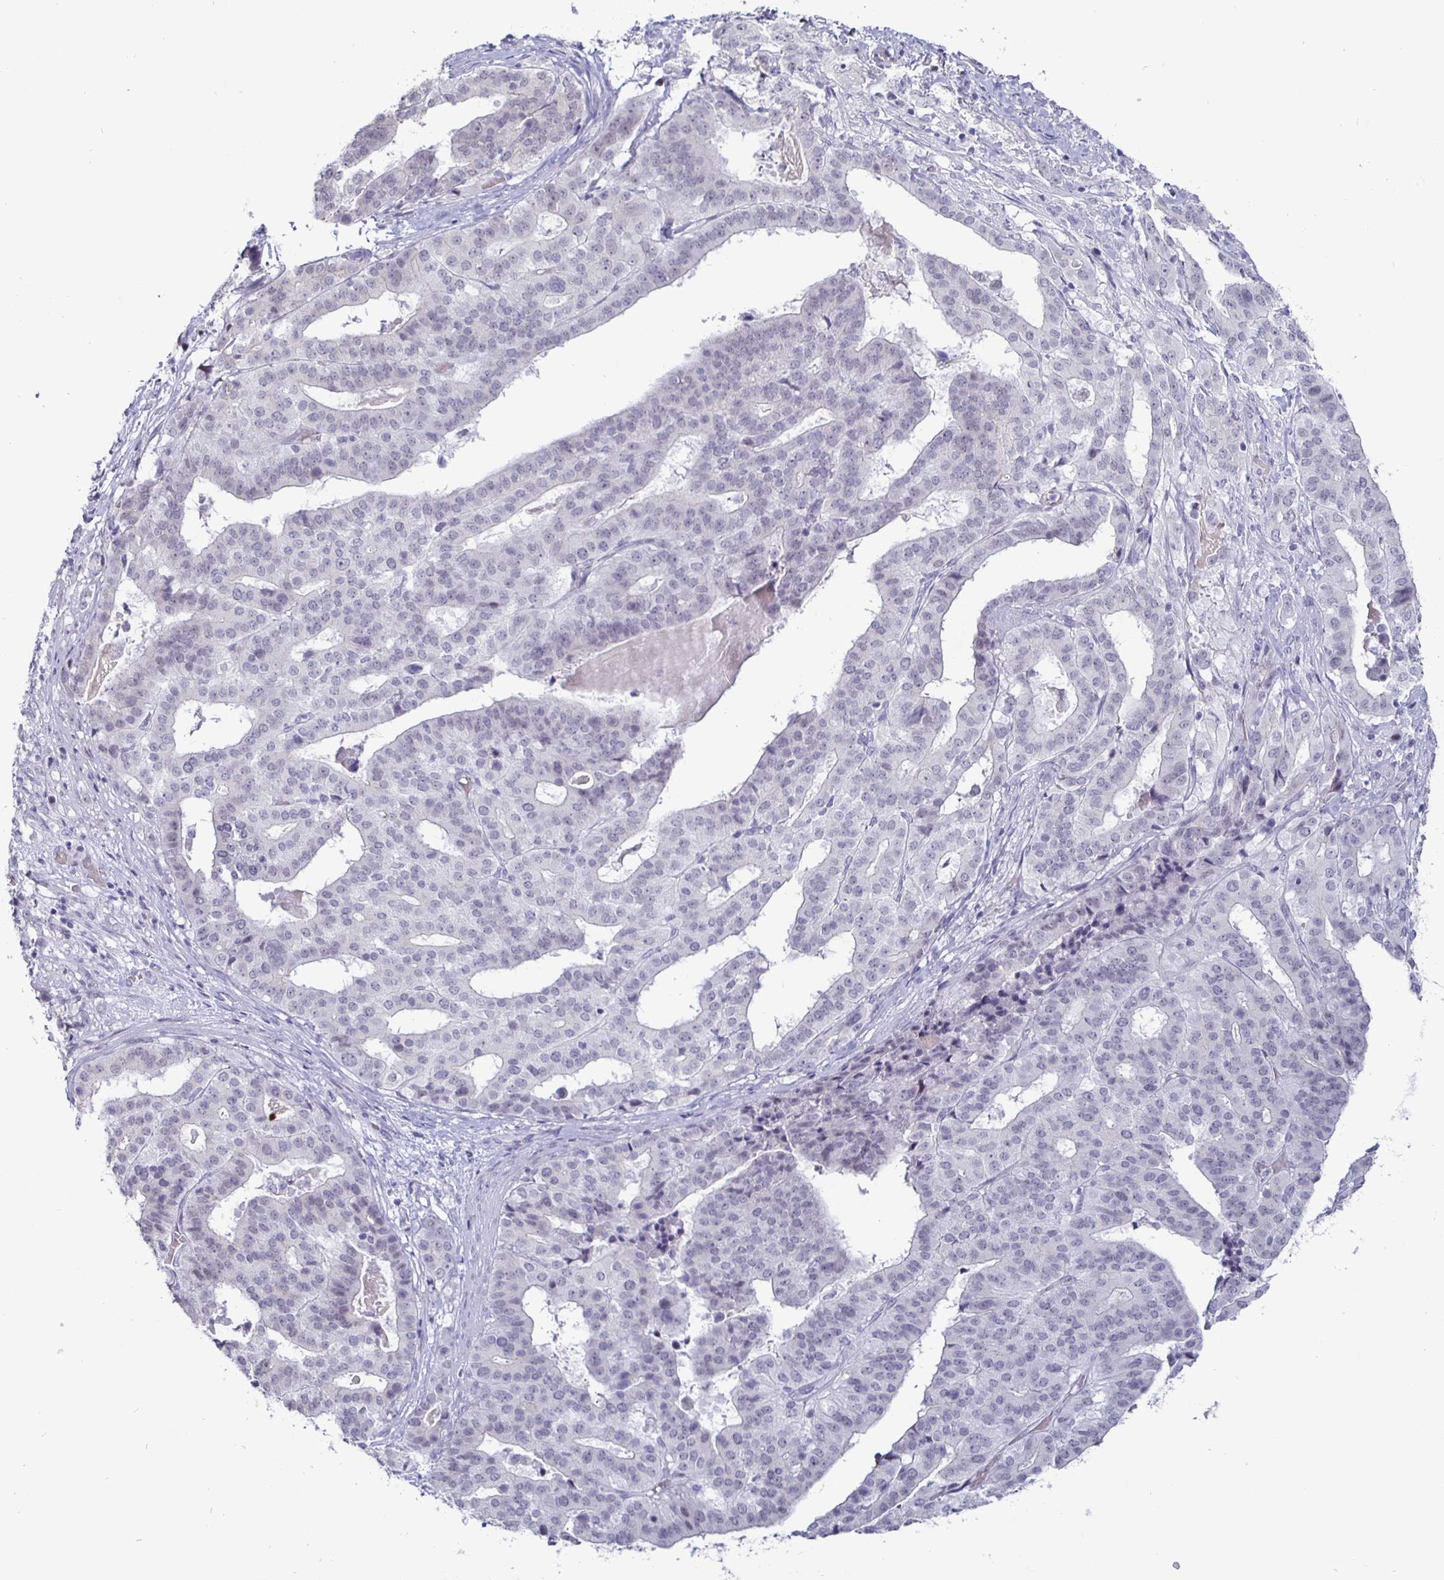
{"staining": {"intensity": "negative", "quantity": "none", "location": "none"}, "tissue": "stomach cancer", "cell_type": "Tumor cells", "image_type": "cancer", "snomed": [{"axis": "morphology", "description": "Adenocarcinoma, NOS"}, {"axis": "topography", "description": "Stomach"}], "caption": "Immunohistochemical staining of human adenocarcinoma (stomach) exhibits no significant positivity in tumor cells.", "gene": "OOSP2", "patient": {"sex": "male", "age": 48}}